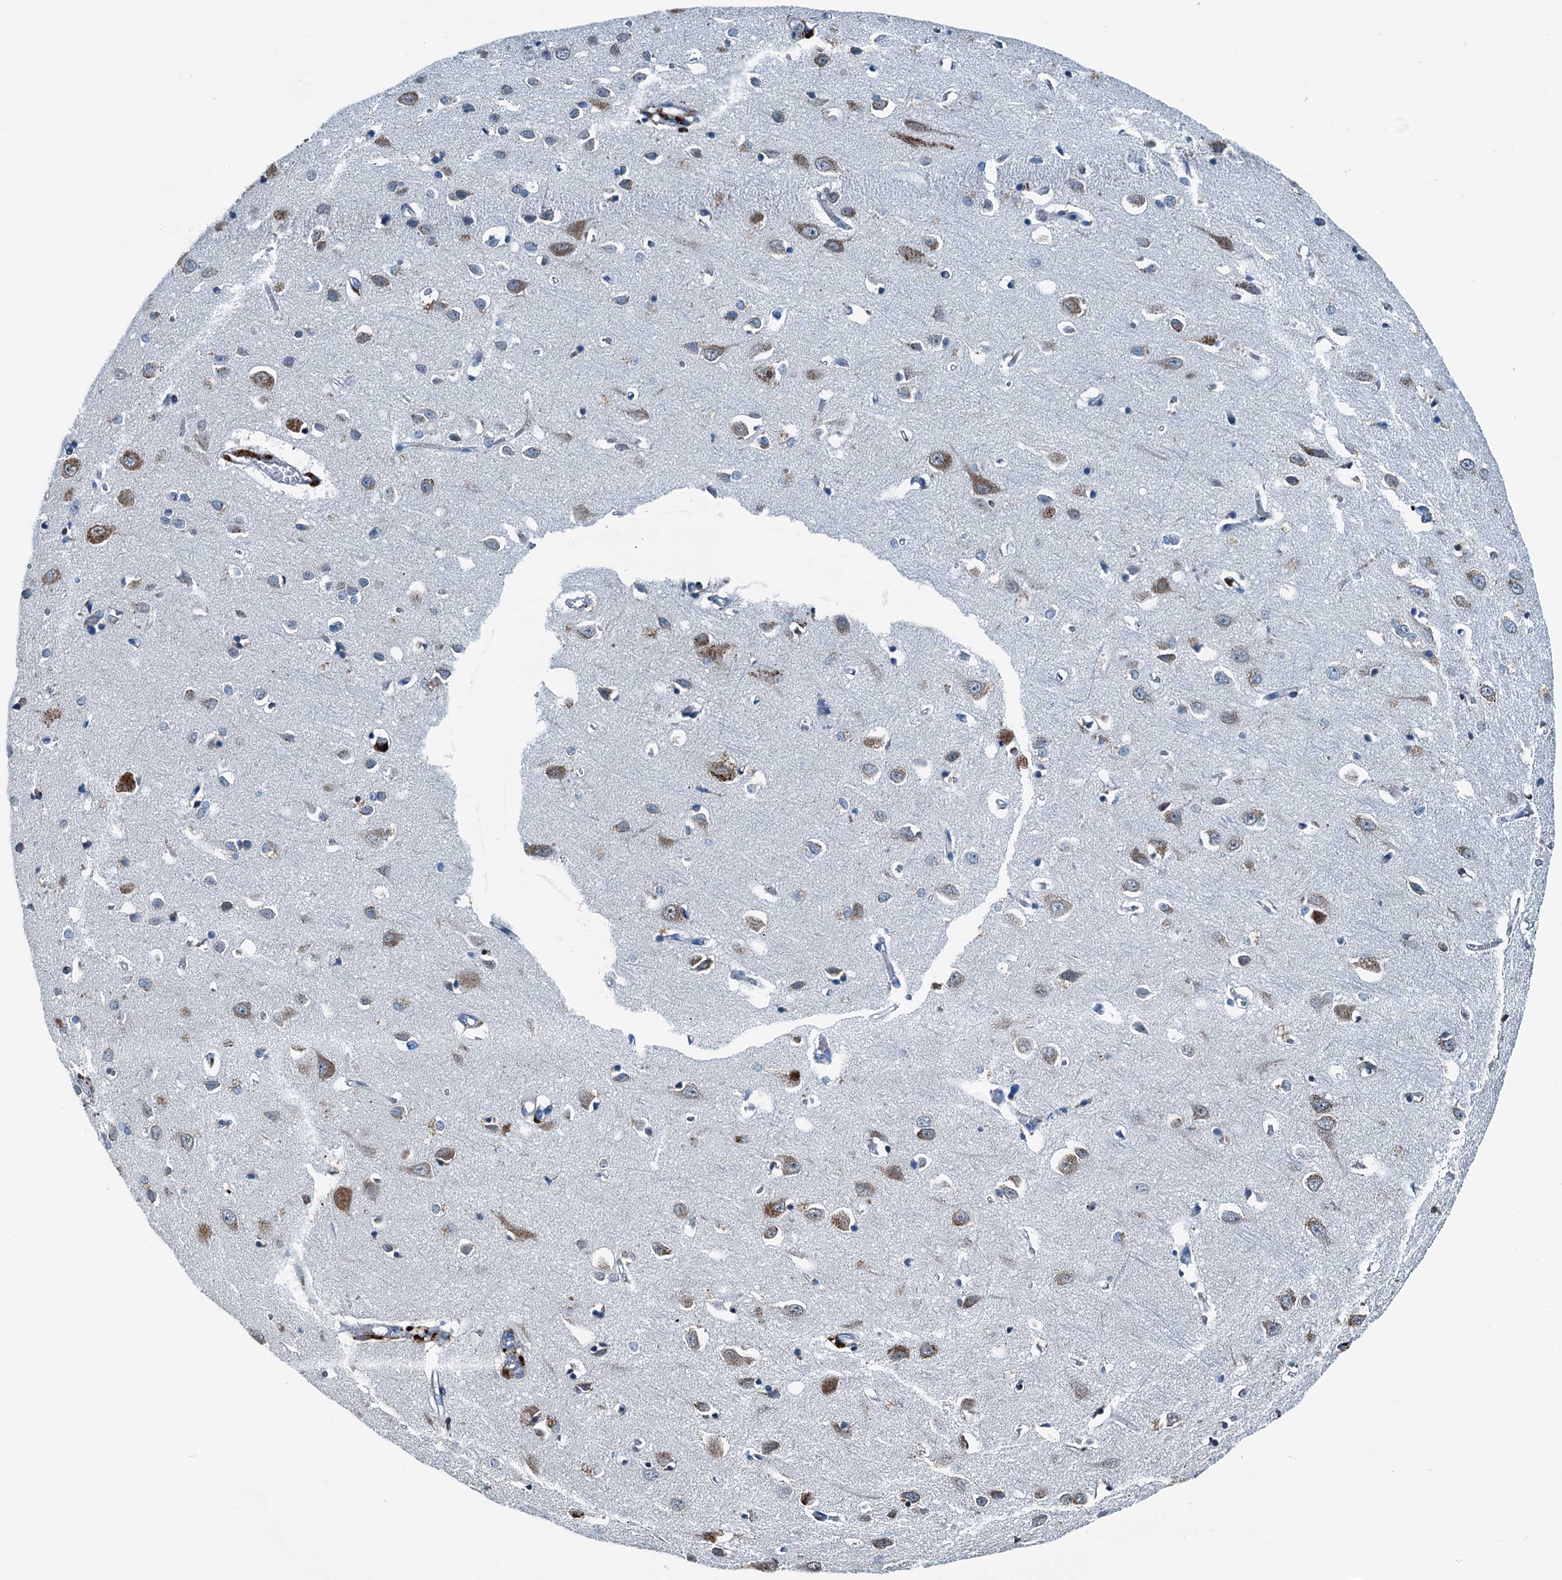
{"staining": {"intensity": "negative", "quantity": "none", "location": "none"}, "tissue": "cerebral cortex", "cell_type": "Endothelial cells", "image_type": "normal", "snomed": [{"axis": "morphology", "description": "Normal tissue, NOS"}, {"axis": "topography", "description": "Cerebral cortex"}], "caption": "This is an IHC image of normal human cerebral cortex. There is no positivity in endothelial cells.", "gene": "TAMALIN", "patient": {"sex": "female", "age": 64}}